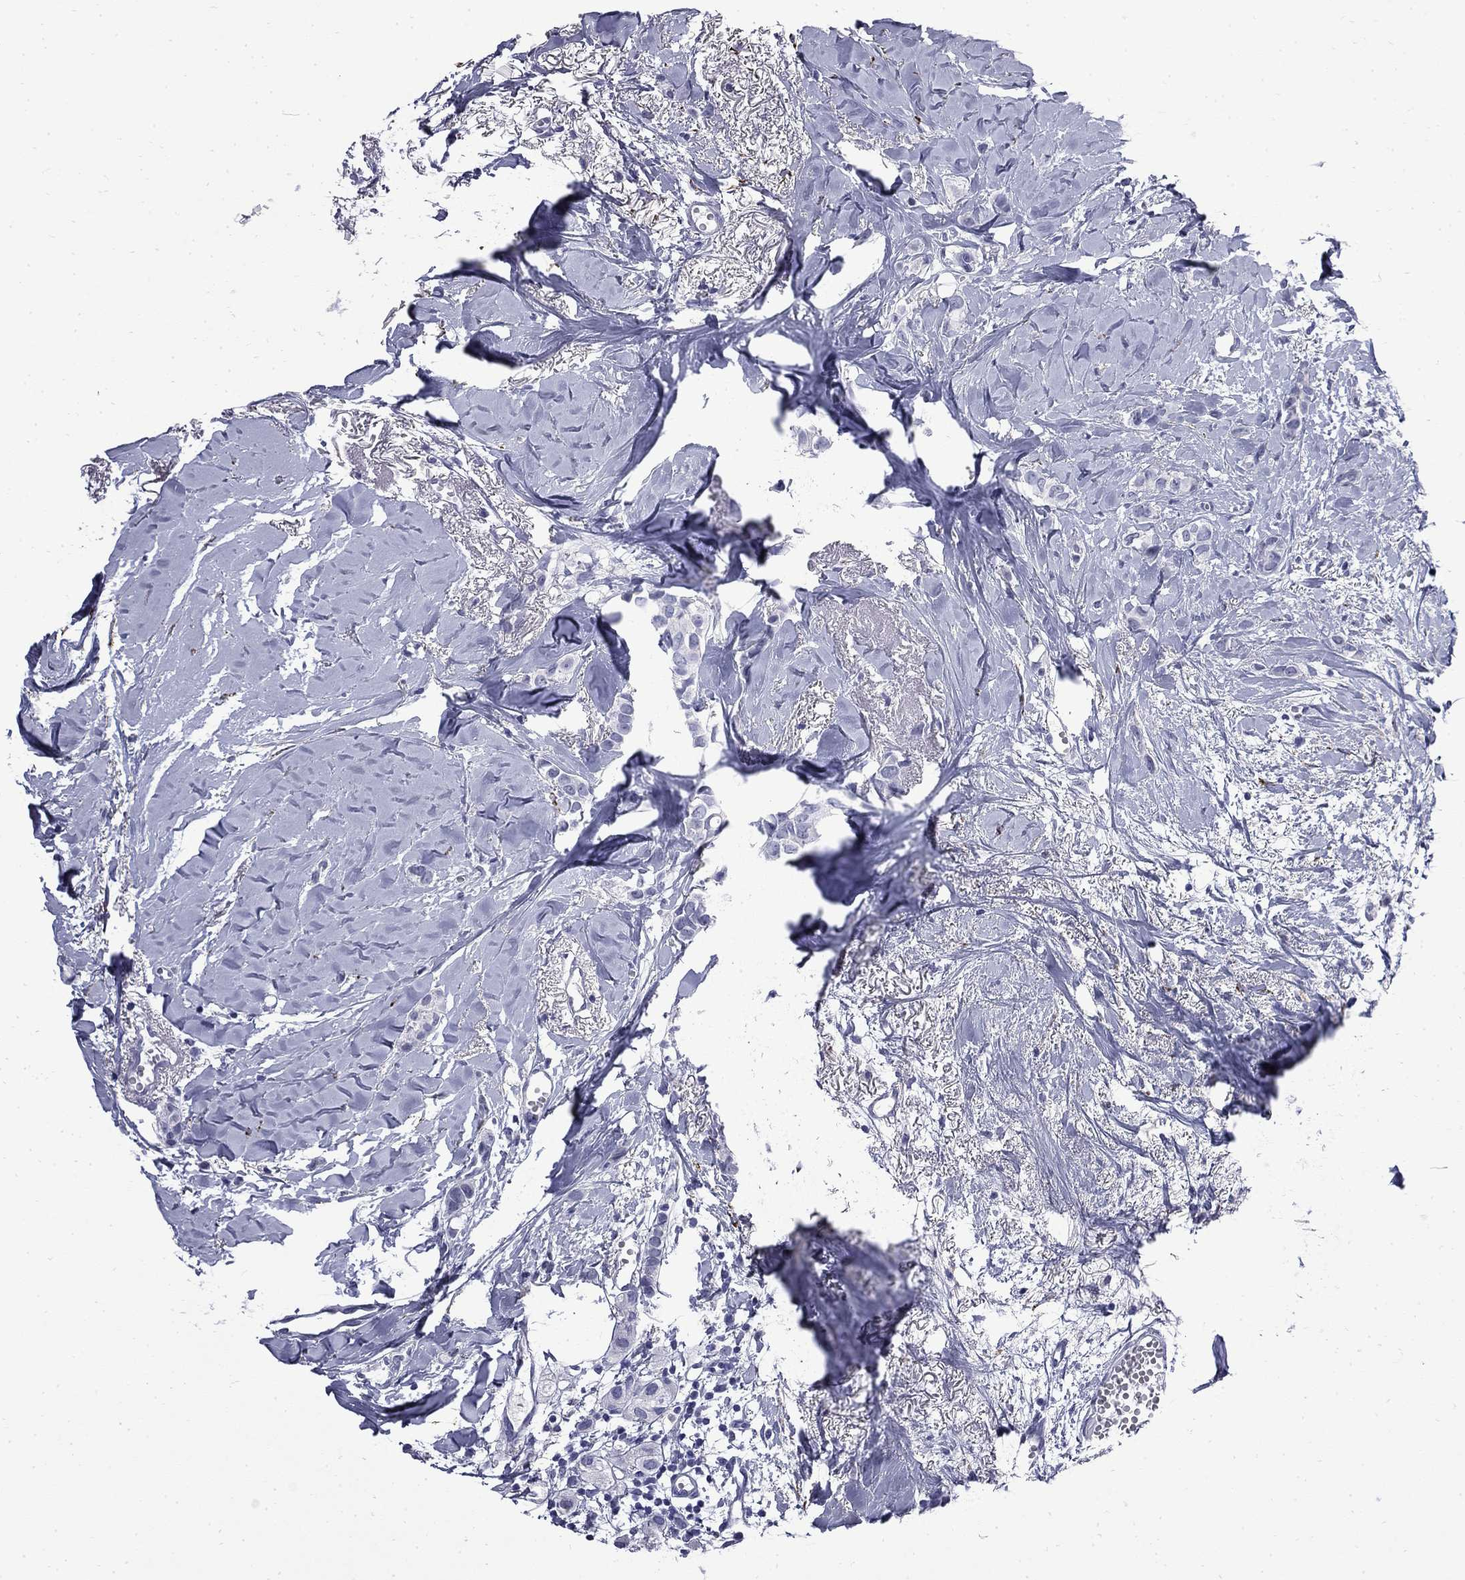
{"staining": {"intensity": "negative", "quantity": "none", "location": "none"}, "tissue": "breast cancer", "cell_type": "Tumor cells", "image_type": "cancer", "snomed": [{"axis": "morphology", "description": "Duct carcinoma"}, {"axis": "topography", "description": "Breast"}], "caption": "Immunohistochemistry (IHC) histopathology image of neoplastic tissue: human breast cancer (invasive ductal carcinoma) stained with DAB (3,3'-diaminobenzidine) reveals no significant protein positivity in tumor cells.", "gene": "MGARP", "patient": {"sex": "female", "age": 85}}